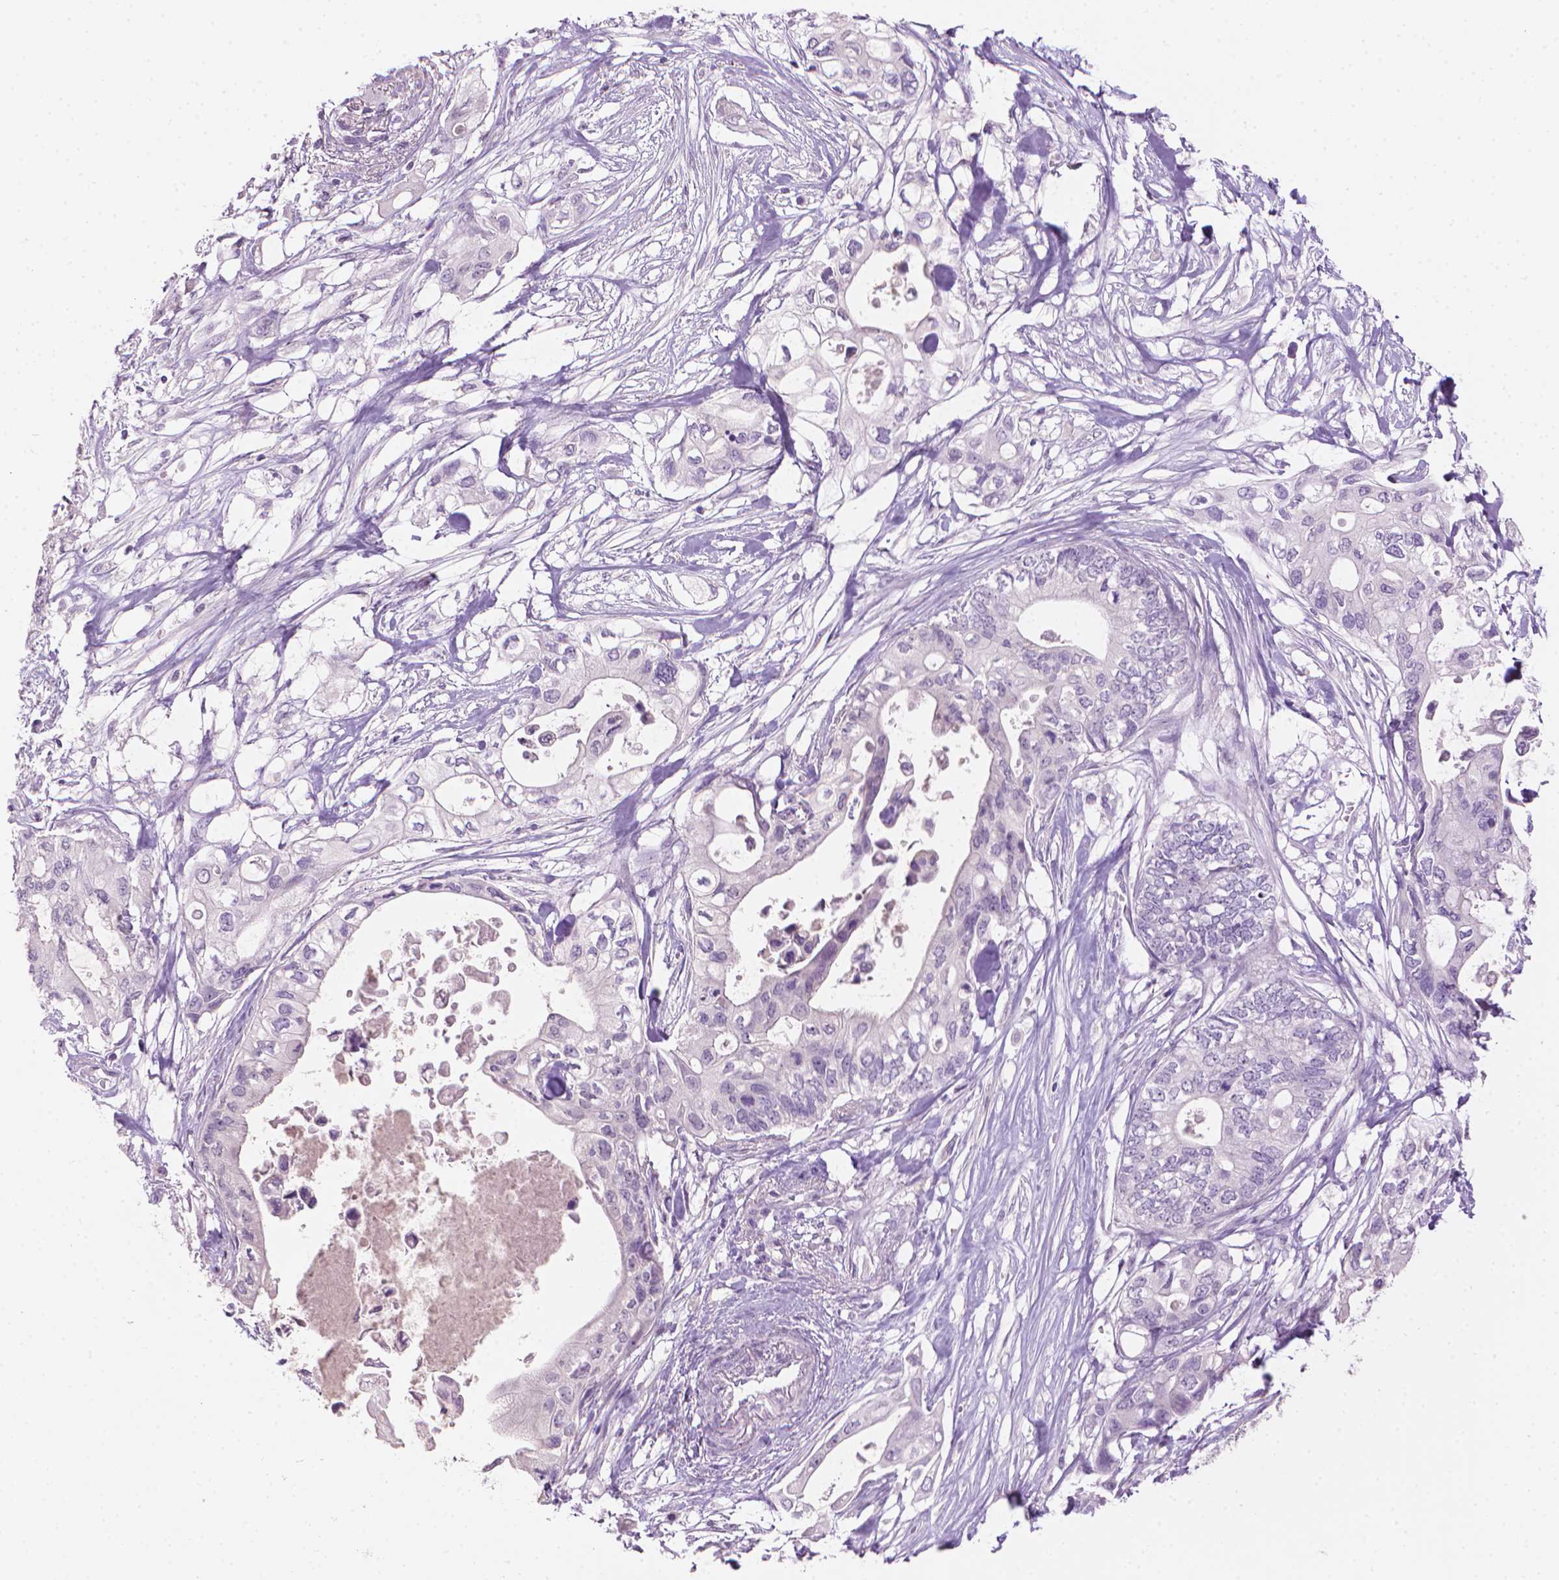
{"staining": {"intensity": "negative", "quantity": "none", "location": "none"}, "tissue": "pancreatic cancer", "cell_type": "Tumor cells", "image_type": "cancer", "snomed": [{"axis": "morphology", "description": "Adenocarcinoma, NOS"}, {"axis": "topography", "description": "Pancreas"}], "caption": "Tumor cells are negative for brown protein staining in pancreatic cancer (adenocarcinoma). The staining is performed using DAB (3,3'-diaminobenzidine) brown chromogen with nuclei counter-stained in using hematoxylin.", "gene": "MLANA", "patient": {"sex": "female", "age": 63}}